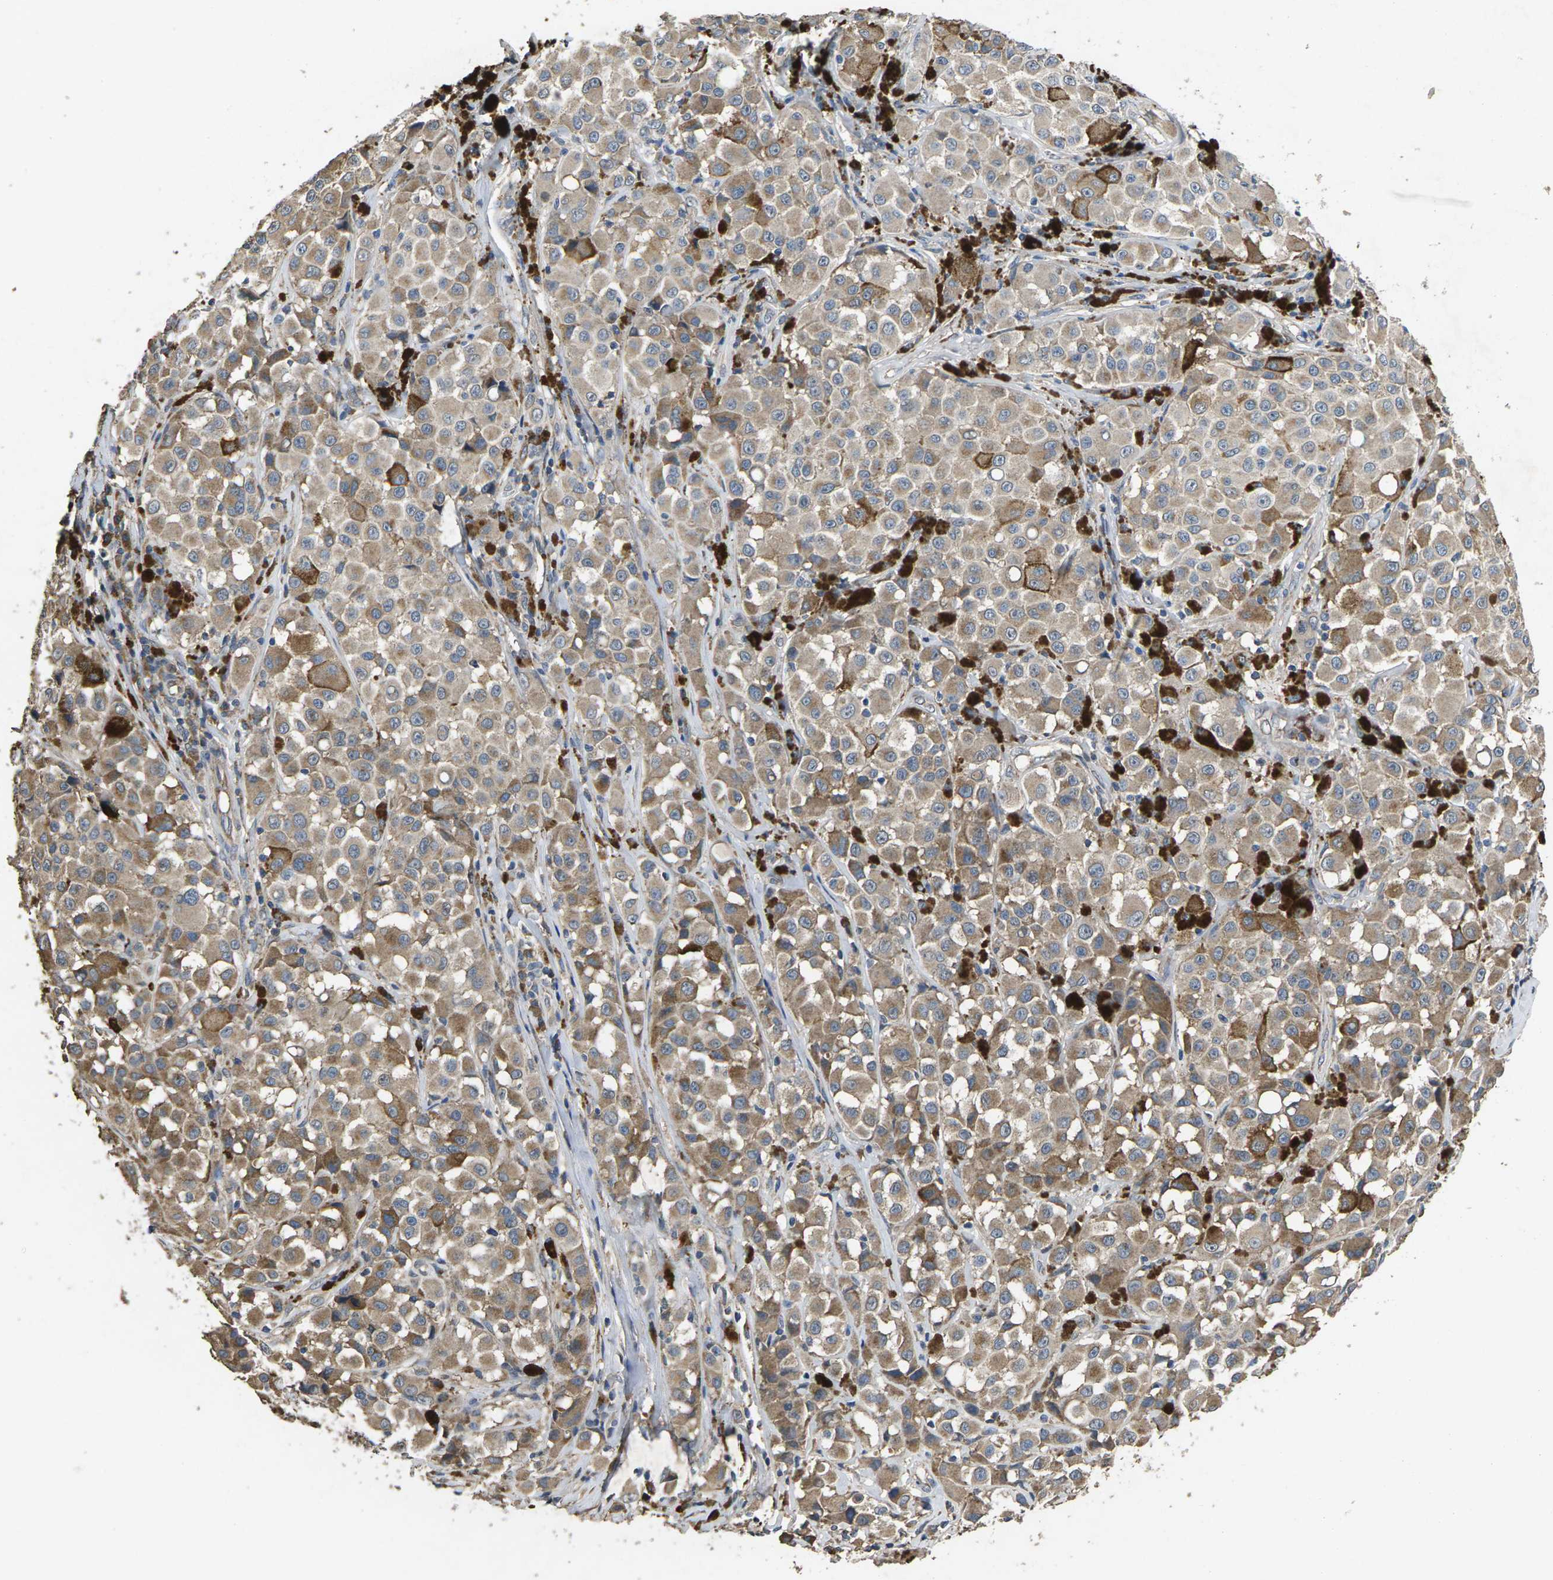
{"staining": {"intensity": "weak", "quantity": ">75%", "location": "cytoplasmic/membranous"}, "tissue": "melanoma", "cell_type": "Tumor cells", "image_type": "cancer", "snomed": [{"axis": "morphology", "description": "Malignant melanoma, NOS"}, {"axis": "topography", "description": "Skin"}], "caption": "IHC (DAB (3,3'-diaminobenzidine)) staining of malignant melanoma reveals weak cytoplasmic/membranous protein positivity in approximately >75% of tumor cells.", "gene": "B4GAT1", "patient": {"sex": "male", "age": 84}}